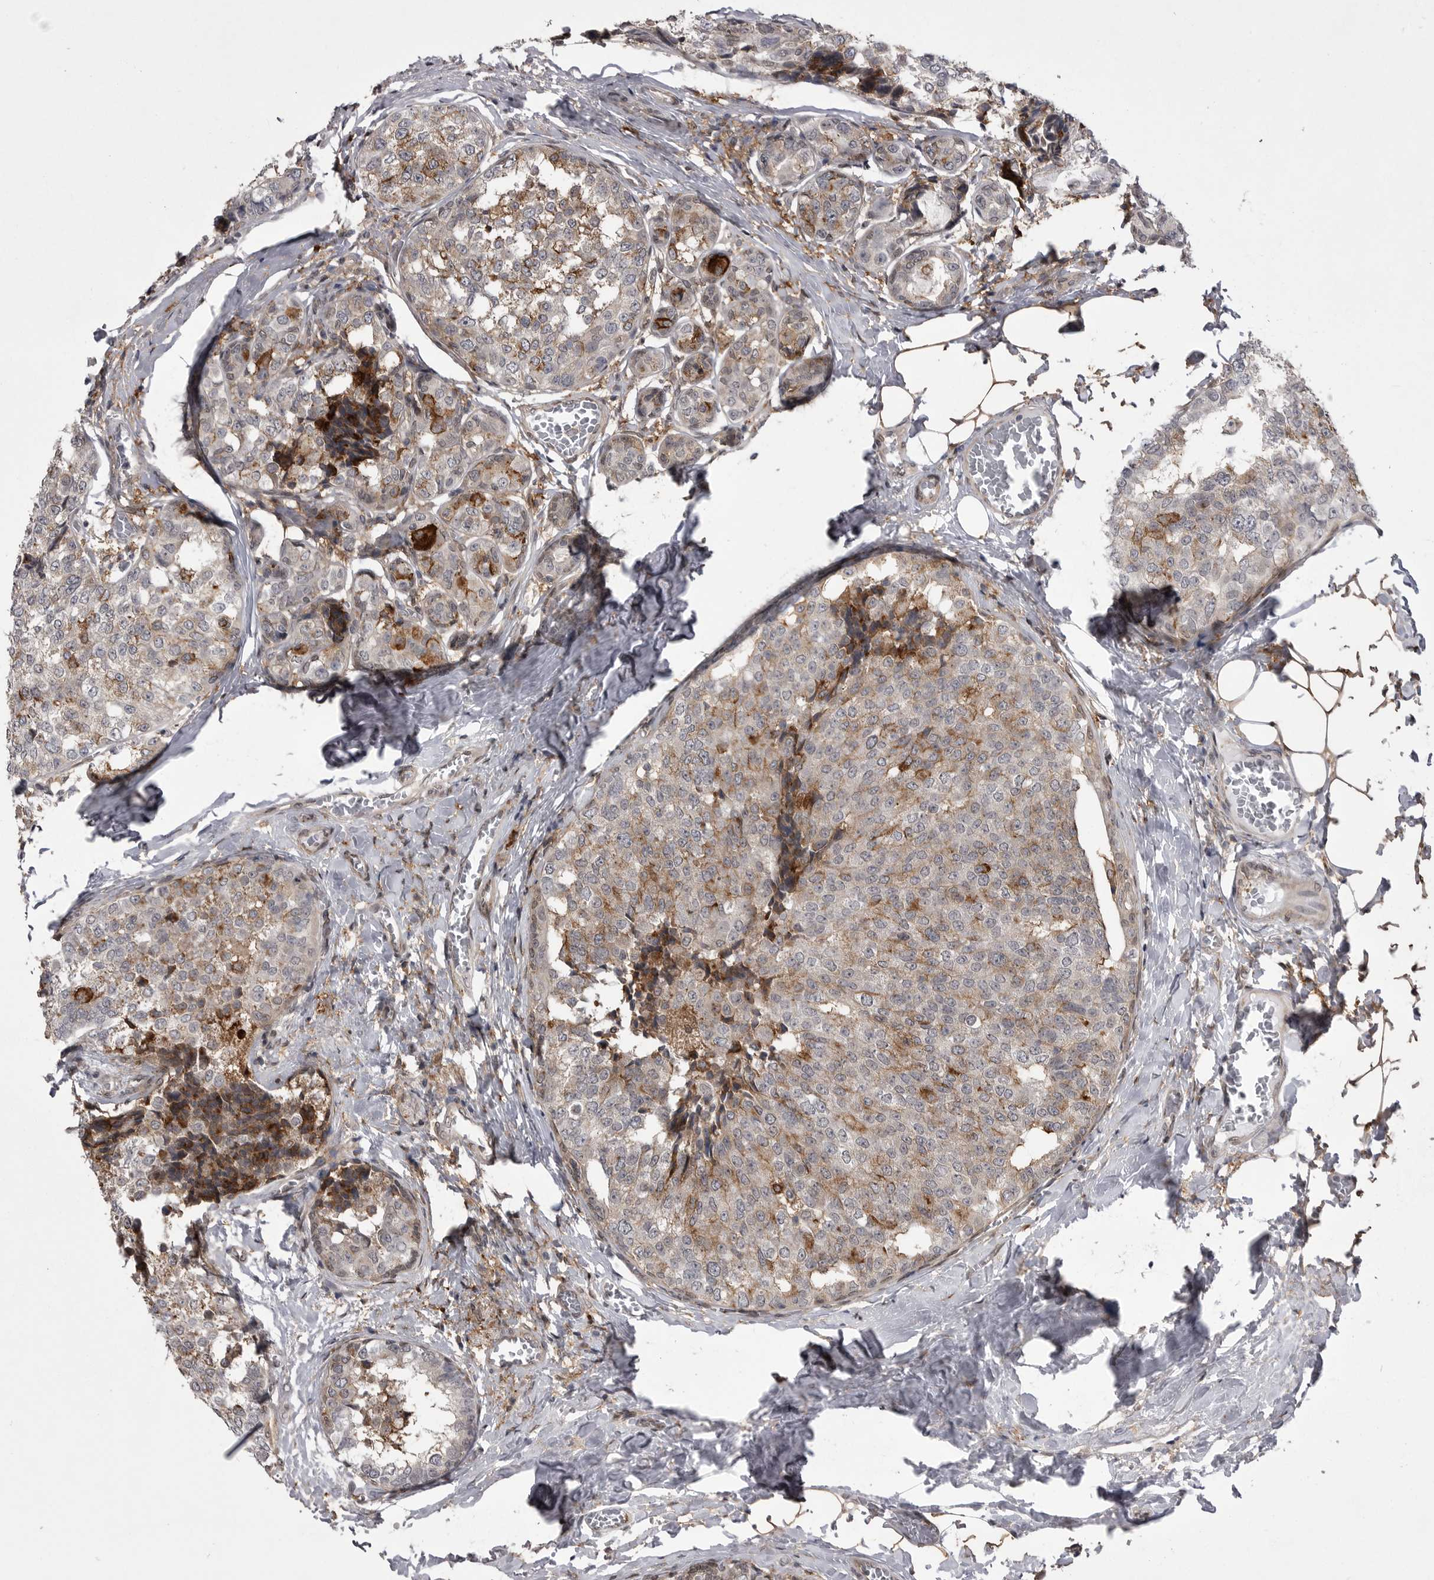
{"staining": {"intensity": "moderate", "quantity": "<25%", "location": "cytoplasmic/membranous"}, "tissue": "breast cancer", "cell_type": "Tumor cells", "image_type": "cancer", "snomed": [{"axis": "morphology", "description": "Normal tissue, NOS"}, {"axis": "morphology", "description": "Duct carcinoma"}, {"axis": "topography", "description": "Breast"}], "caption": "Invasive ductal carcinoma (breast) stained for a protein displays moderate cytoplasmic/membranous positivity in tumor cells.", "gene": "ABL1", "patient": {"sex": "female", "age": 43}}